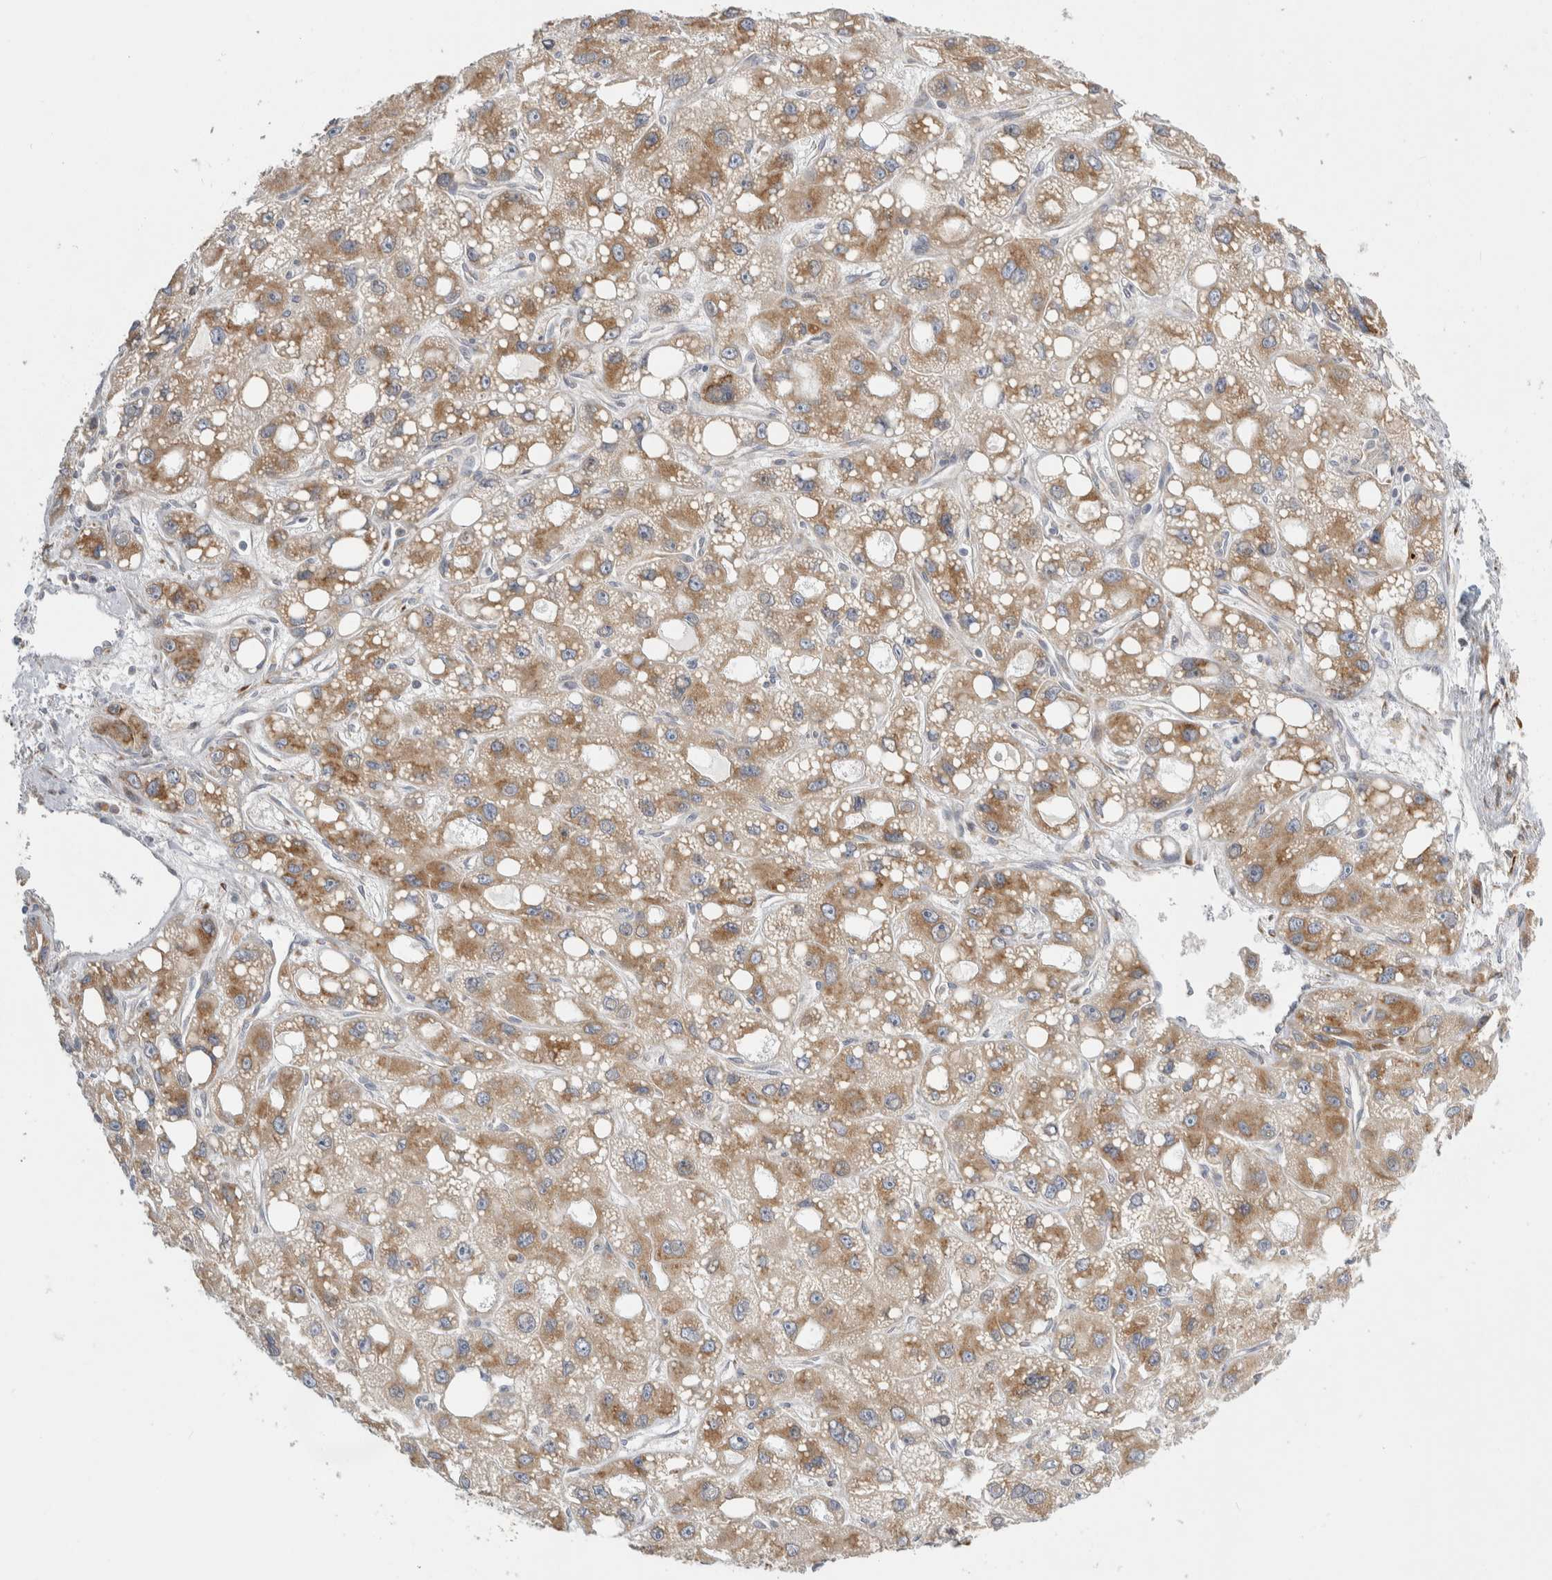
{"staining": {"intensity": "moderate", "quantity": ">75%", "location": "cytoplasmic/membranous"}, "tissue": "liver cancer", "cell_type": "Tumor cells", "image_type": "cancer", "snomed": [{"axis": "morphology", "description": "Carcinoma, Hepatocellular, NOS"}, {"axis": "topography", "description": "Liver"}], "caption": "Protein analysis of liver hepatocellular carcinoma tissue reveals moderate cytoplasmic/membranous staining in approximately >75% of tumor cells.", "gene": "RPN2", "patient": {"sex": "male", "age": 55}}